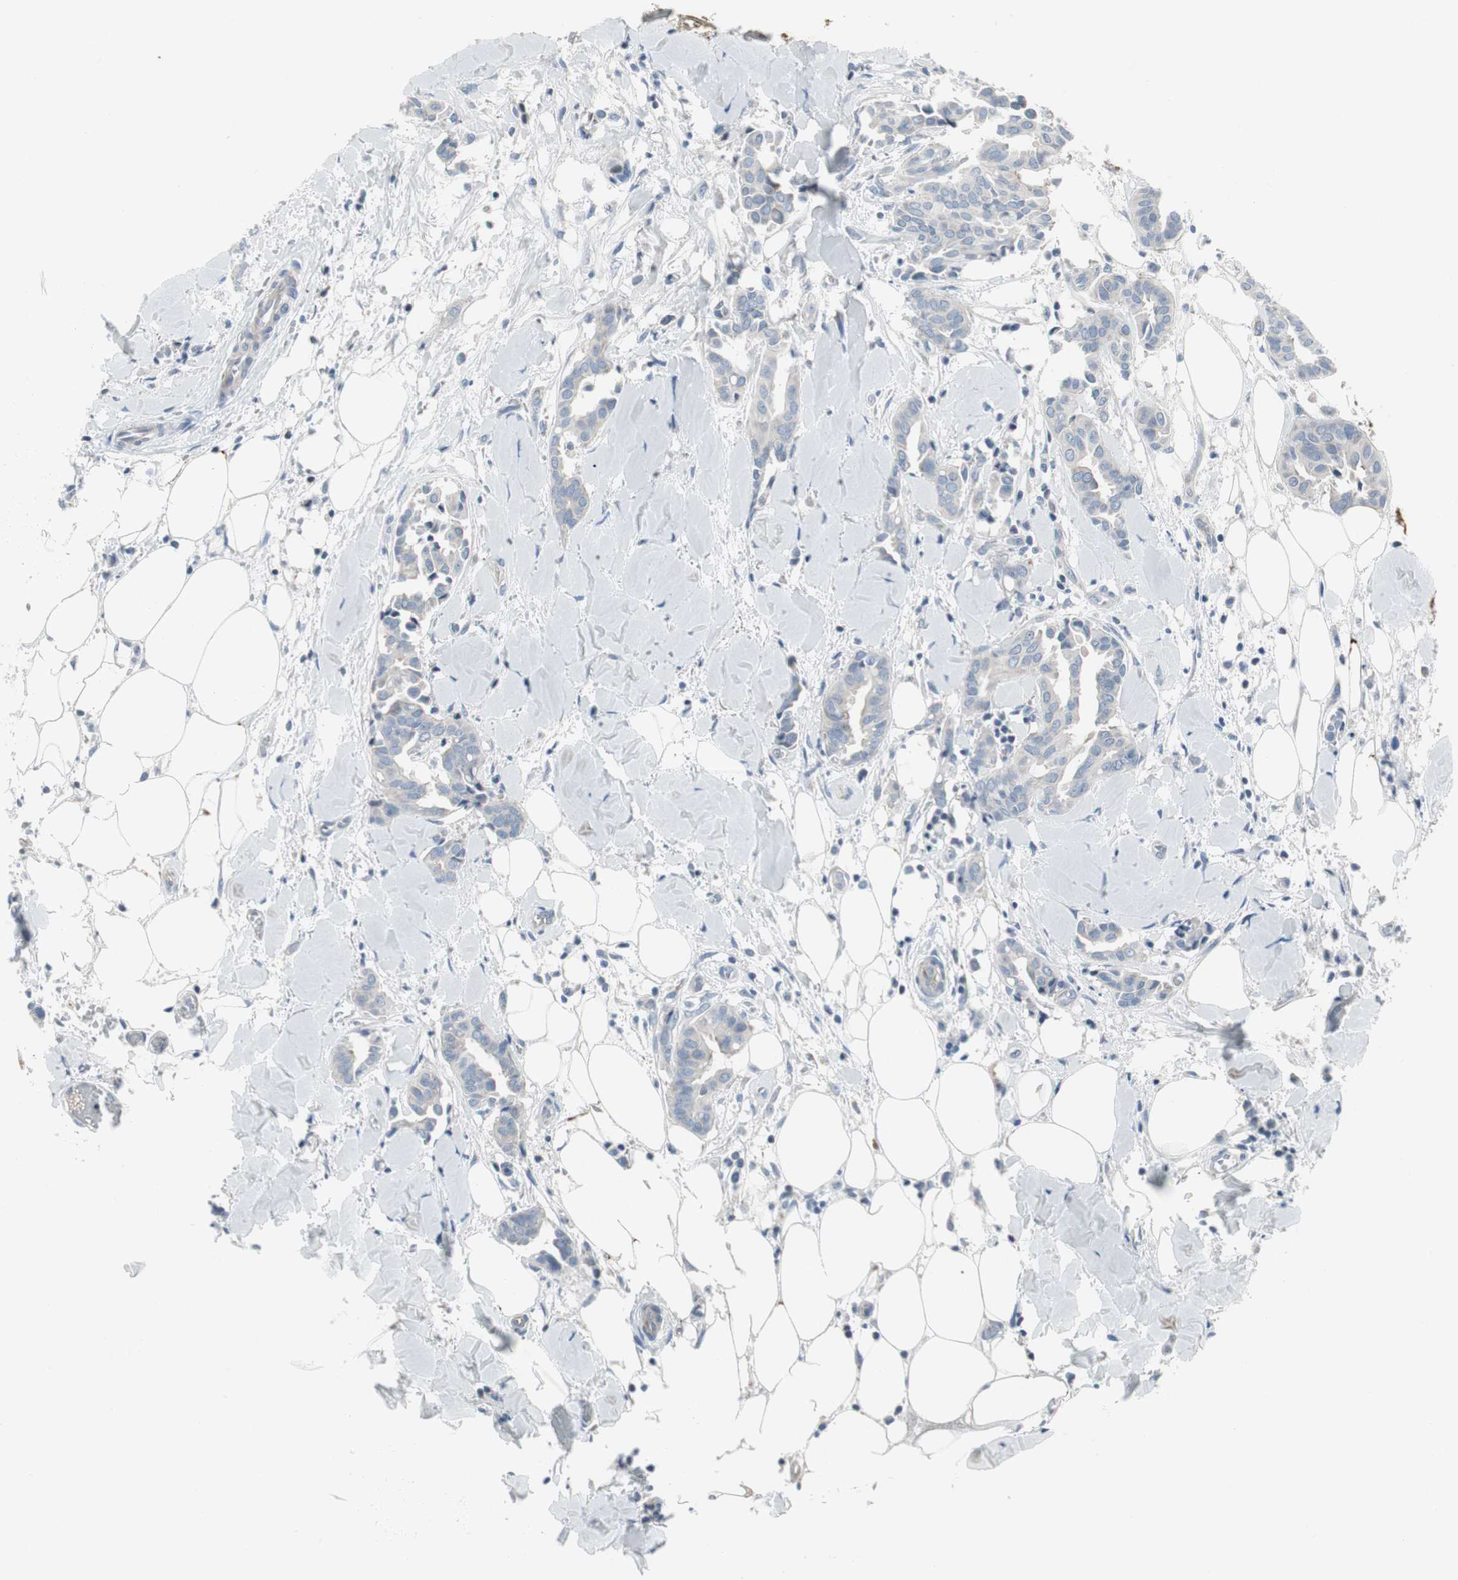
{"staining": {"intensity": "negative", "quantity": "none", "location": "none"}, "tissue": "head and neck cancer", "cell_type": "Tumor cells", "image_type": "cancer", "snomed": [{"axis": "morphology", "description": "Adenocarcinoma, NOS"}, {"axis": "topography", "description": "Salivary gland"}, {"axis": "topography", "description": "Head-Neck"}], "caption": "High magnification brightfield microscopy of head and neck cancer (adenocarcinoma) stained with DAB (brown) and counterstained with hematoxylin (blue): tumor cells show no significant positivity. The staining is performed using DAB brown chromogen with nuclei counter-stained in using hematoxylin.", "gene": "PIGR", "patient": {"sex": "female", "age": 59}}